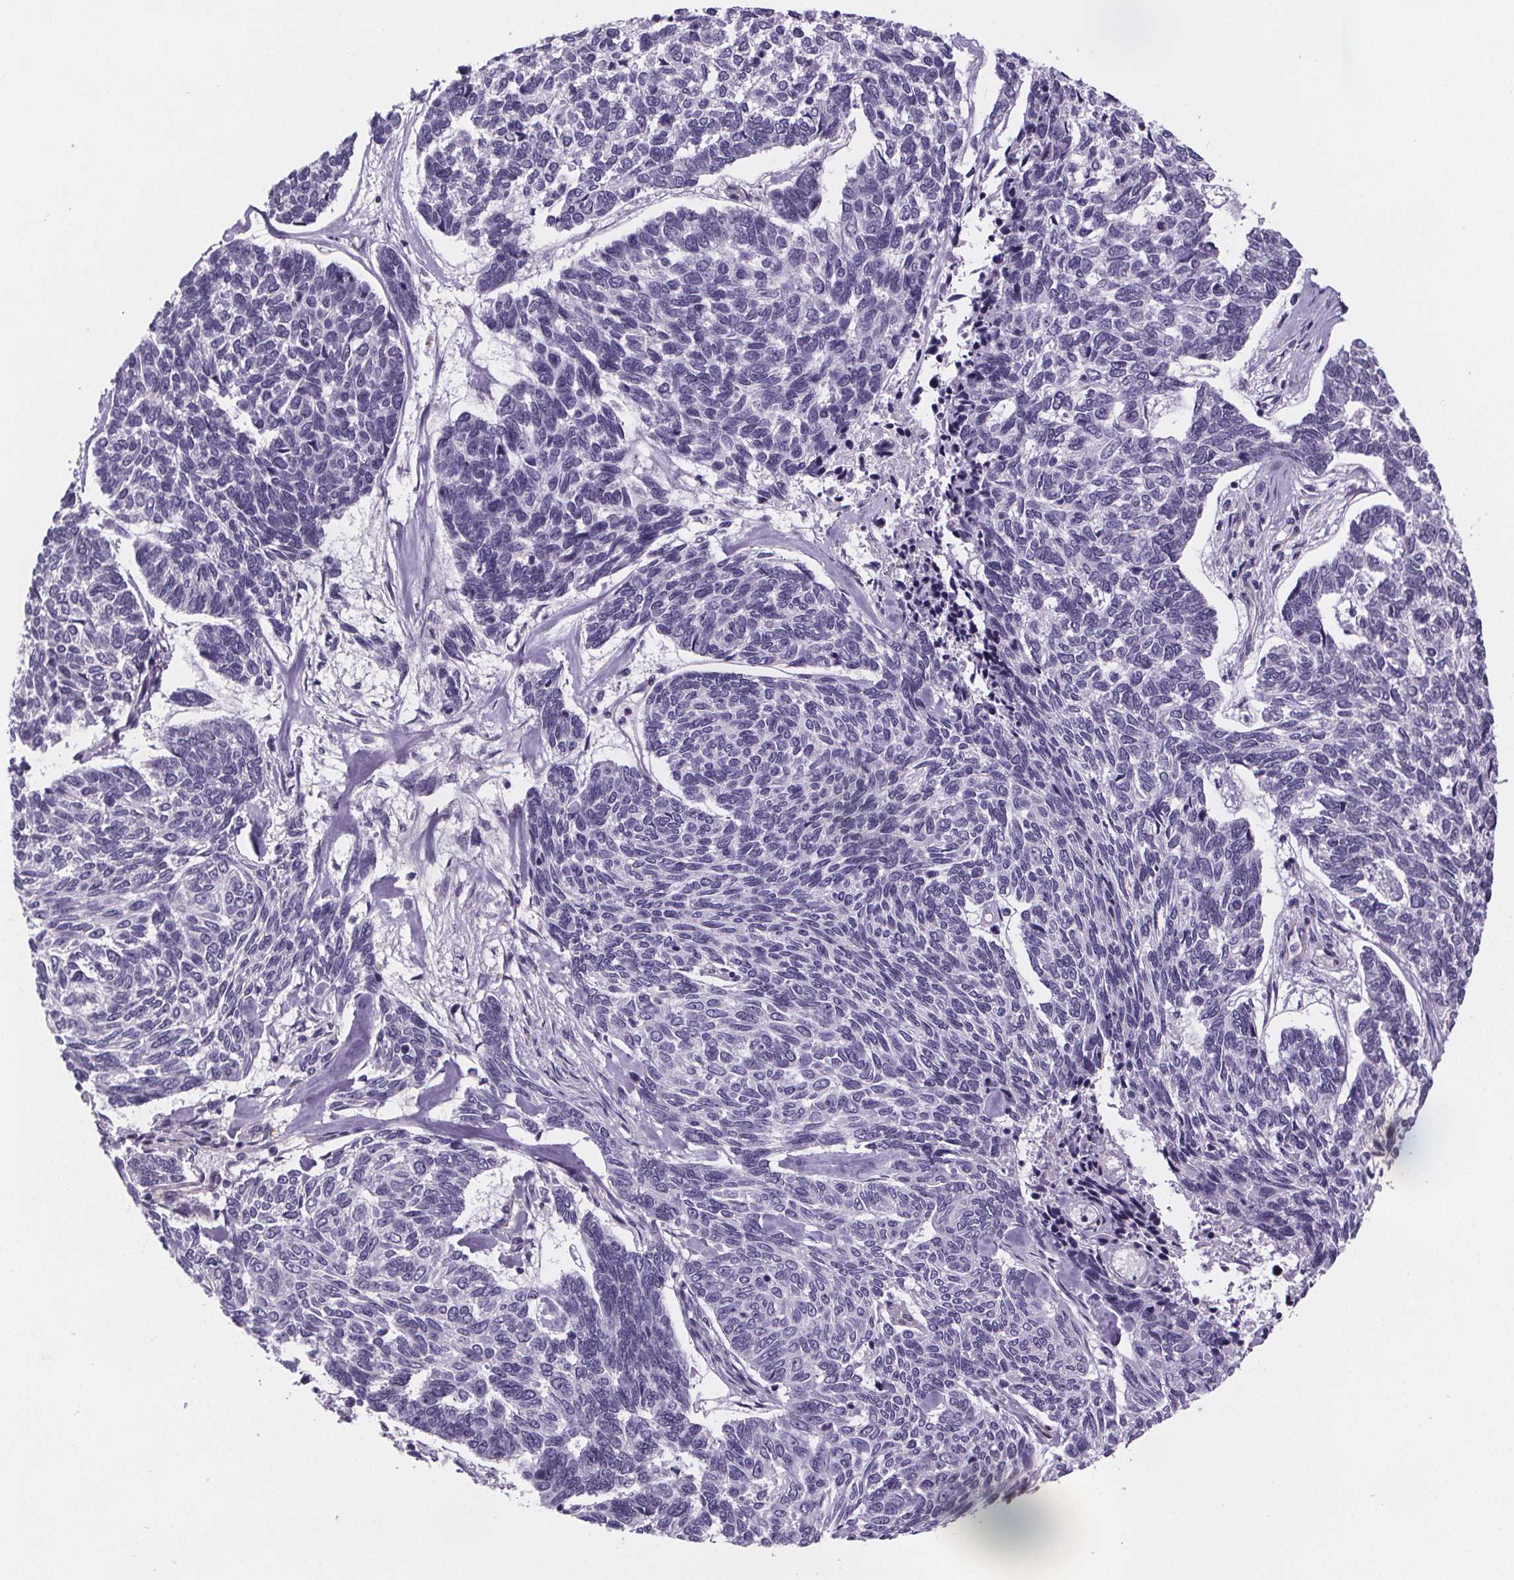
{"staining": {"intensity": "negative", "quantity": "none", "location": "none"}, "tissue": "skin cancer", "cell_type": "Tumor cells", "image_type": "cancer", "snomed": [{"axis": "morphology", "description": "Basal cell carcinoma"}, {"axis": "topography", "description": "Skin"}], "caption": "Skin basal cell carcinoma stained for a protein using immunohistochemistry (IHC) displays no staining tumor cells.", "gene": "TTC12", "patient": {"sex": "female", "age": 65}}